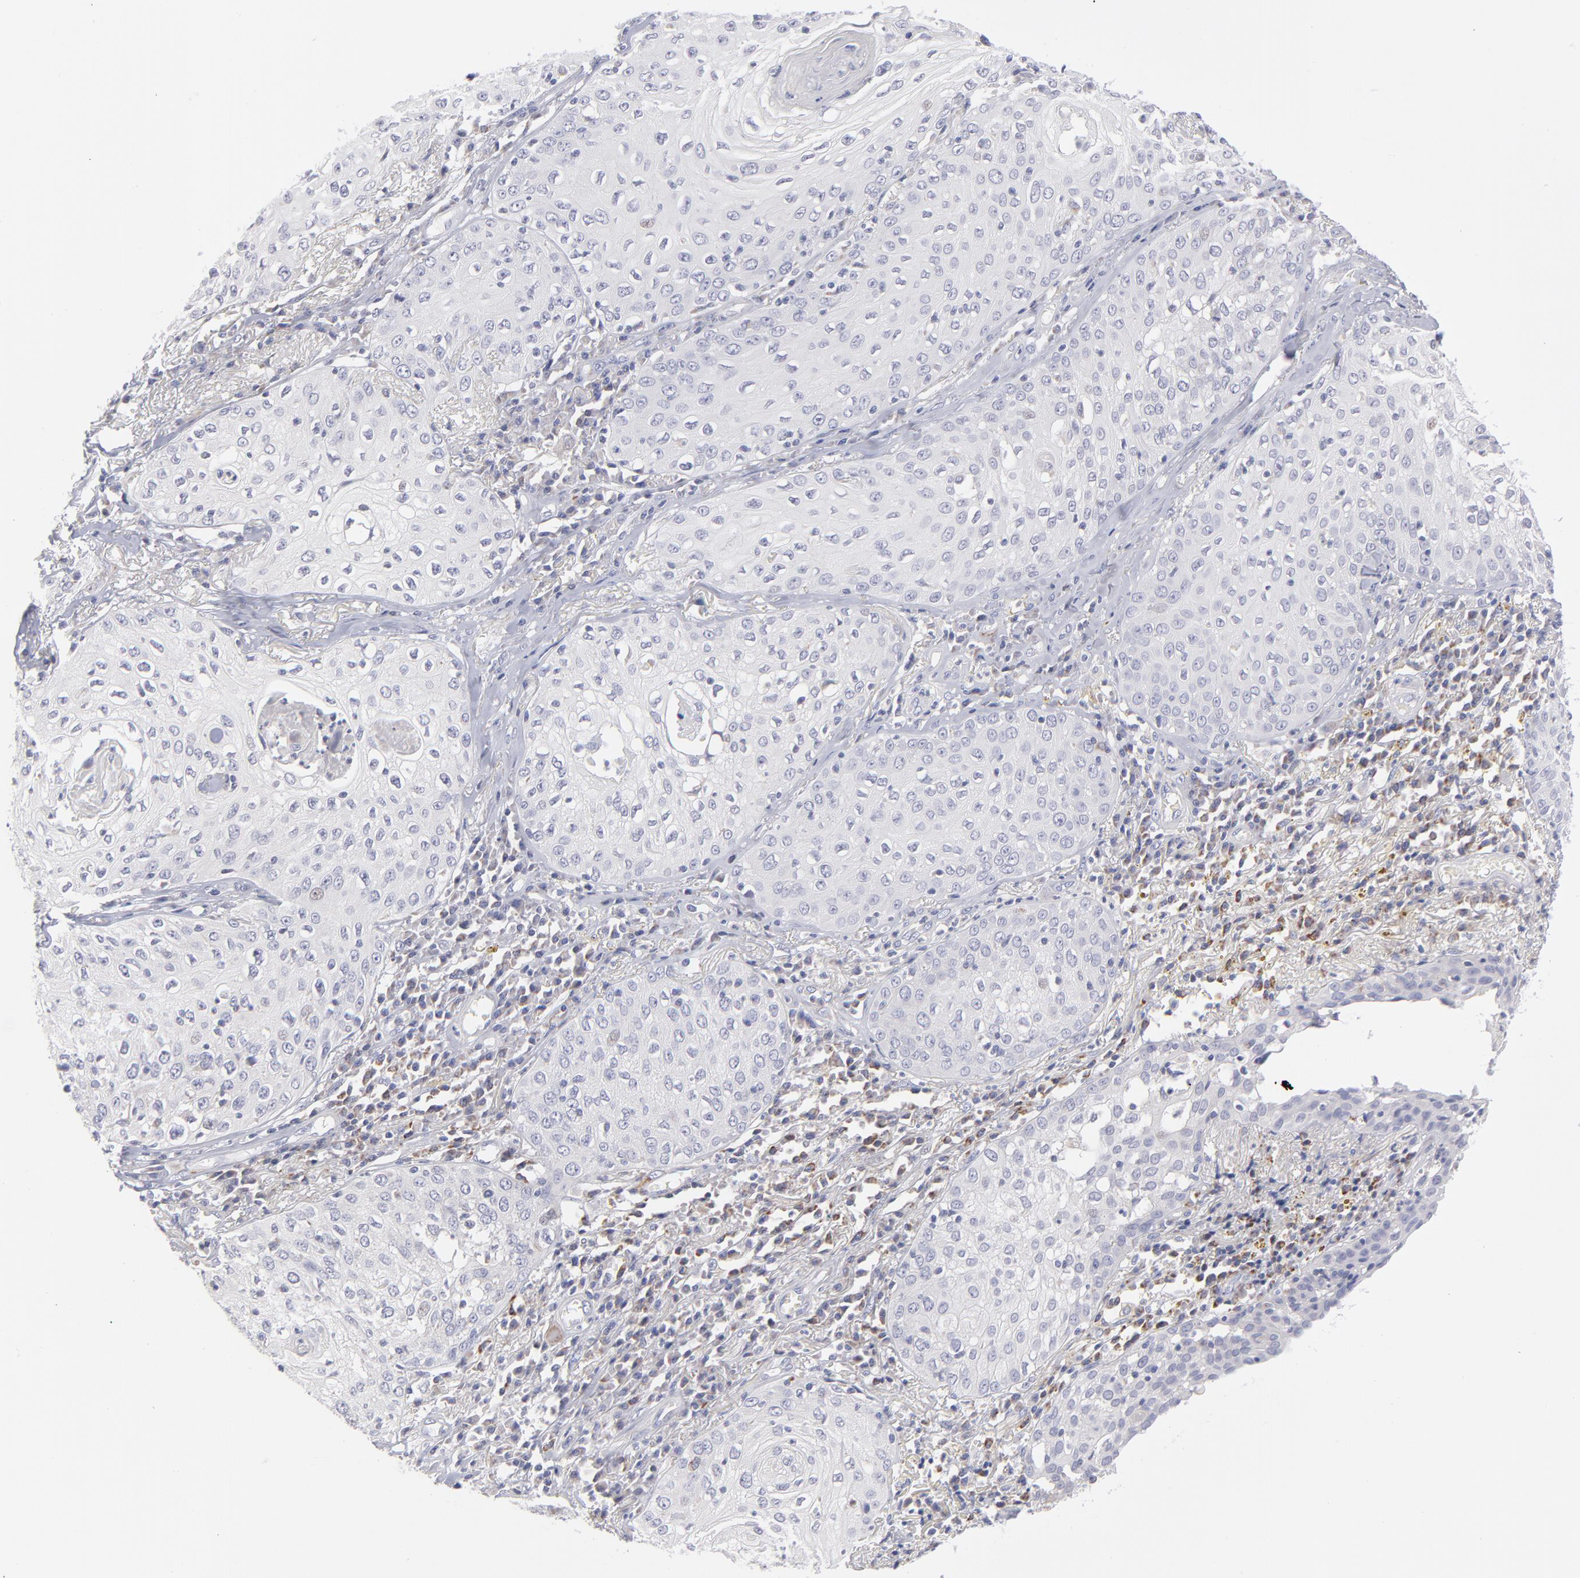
{"staining": {"intensity": "negative", "quantity": "none", "location": "none"}, "tissue": "skin cancer", "cell_type": "Tumor cells", "image_type": "cancer", "snomed": [{"axis": "morphology", "description": "Squamous cell carcinoma, NOS"}, {"axis": "topography", "description": "Skin"}], "caption": "Skin cancer stained for a protein using IHC demonstrates no staining tumor cells.", "gene": "MTHFD2", "patient": {"sex": "male", "age": 65}}